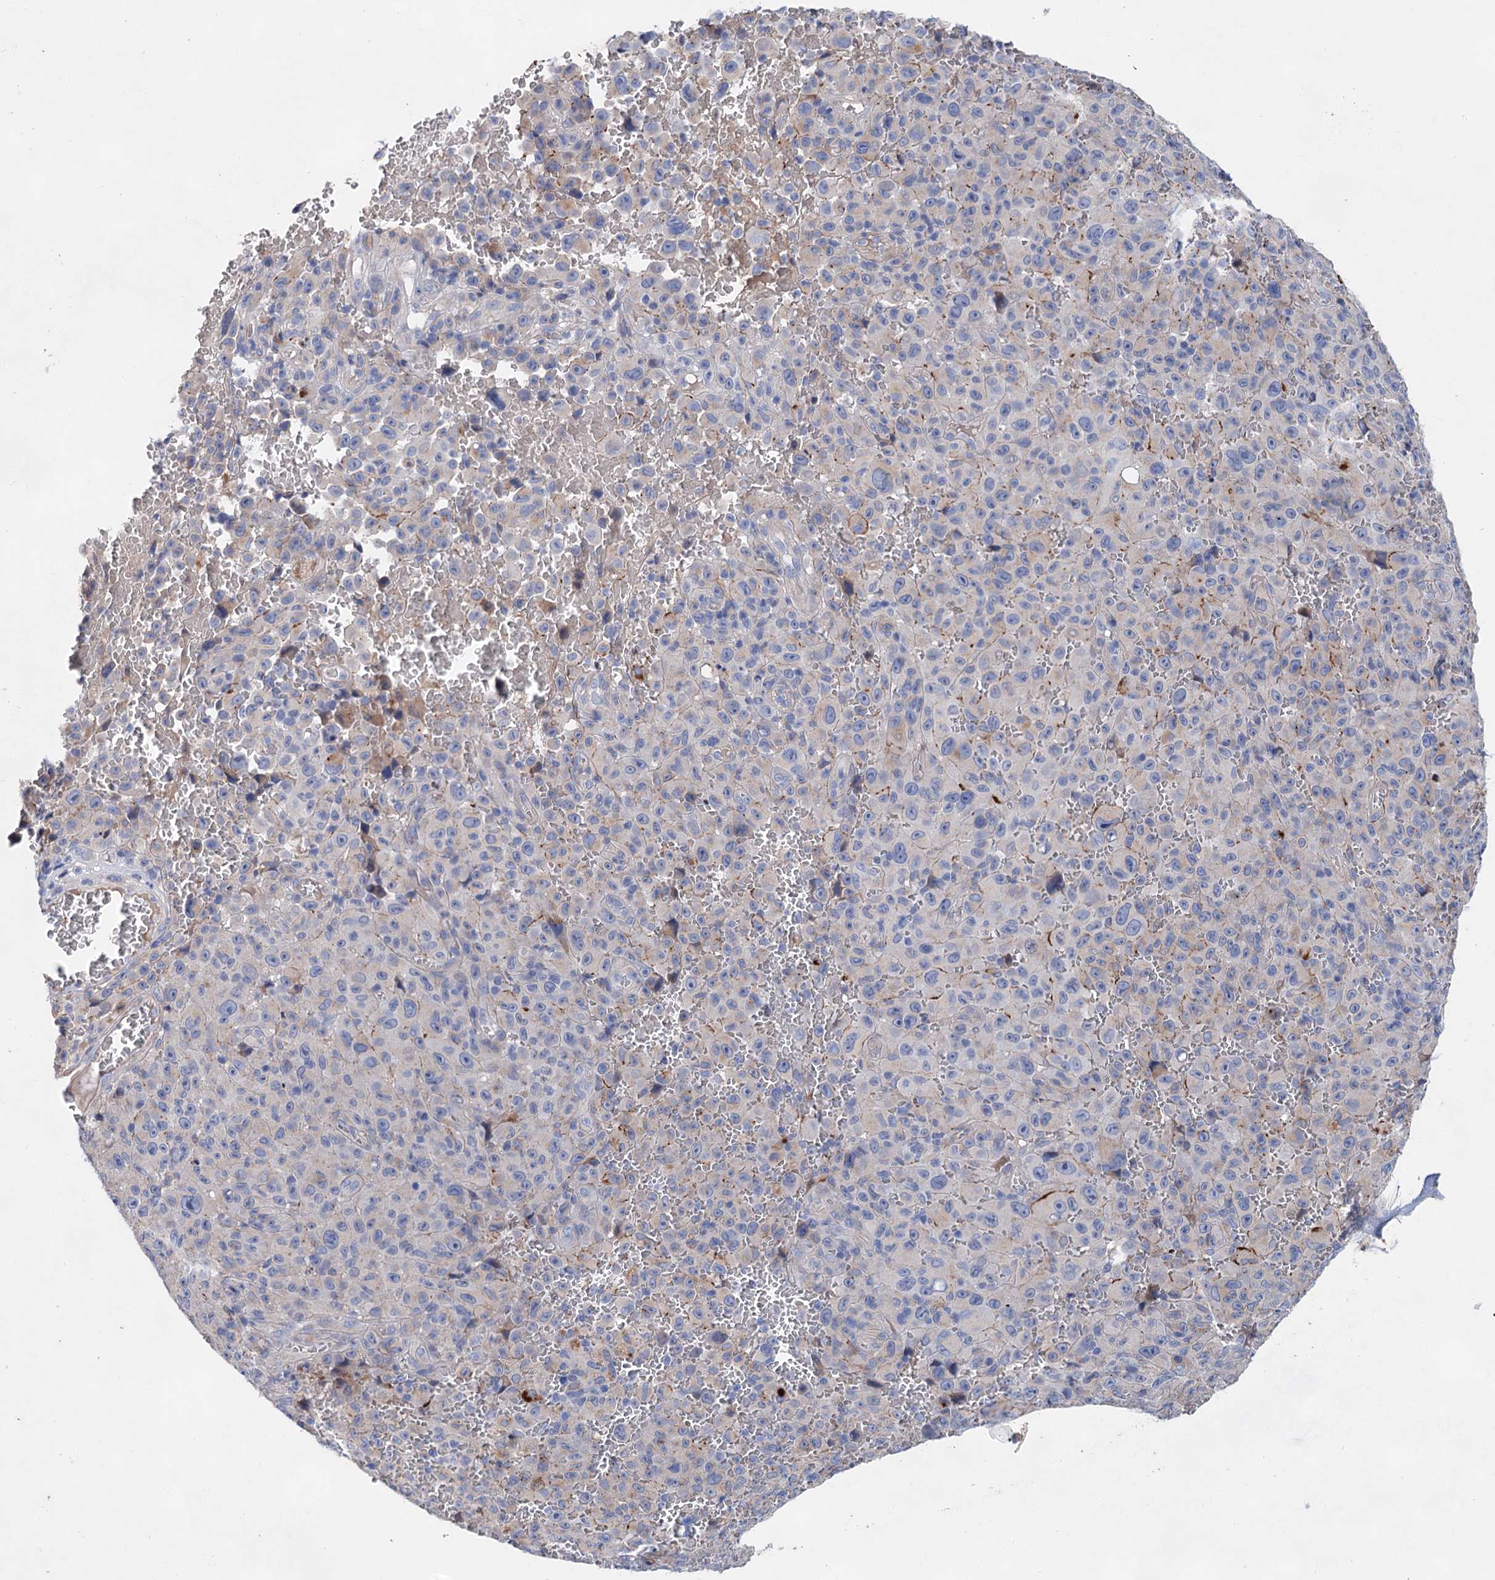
{"staining": {"intensity": "negative", "quantity": "none", "location": "none"}, "tissue": "melanoma", "cell_type": "Tumor cells", "image_type": "cancer", "snomed": [{"axis": "morphology", "description": "Malignant melanoma, NOS"}, {"axis": "topography", "description": "Skin"}], "caption": "Immunohistochemistry photomicrograph of melanoma stained for a protein (brown), which demonstrates no staining in tumor cells. (Brightfield microscopy of DAB (3,3'-diaminobenzidine) immunohistochemistry at high magnification).", "gene": "GPR155", "patient": {"sex": "female", "age": 82}}